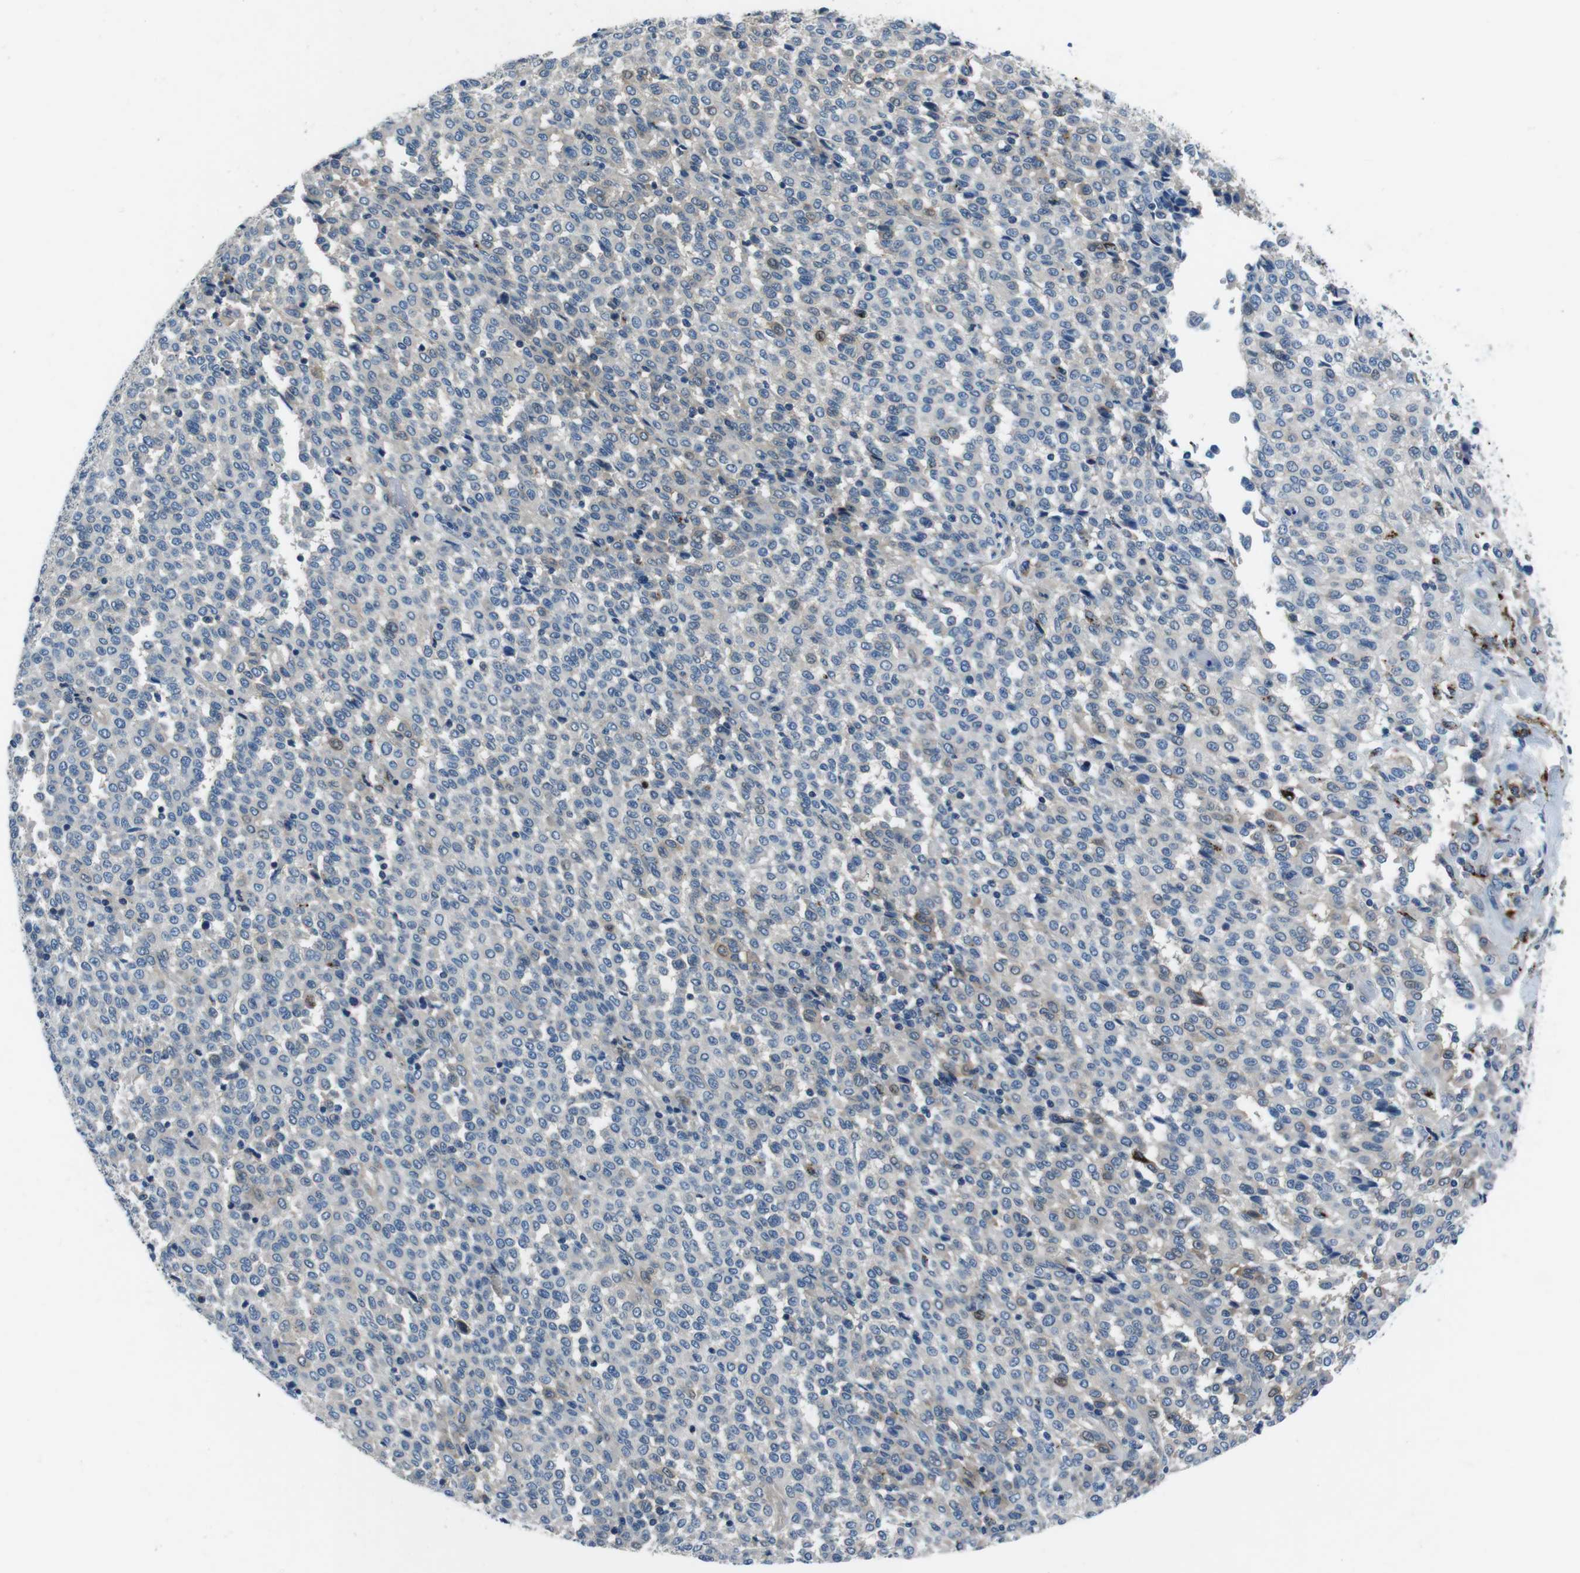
{"staining": {"intensity": "negative", "quantity": "none", "location": "none"}, "tissue": "melanoma", "cell_type": "Tumor cells", "image_type": "cancer", "snomed": [{"axis": "morphology", "description": "Malignant melanoma, Metastatic site"}, {"axis": "topography", "description": "Pancreas"}], "caption": "The photomicrograph reveals no staining of tumor cells in malignant melanoma (metastatic site).", "gene": "TULP3", "patient": {"sex": "female", "age": 30}}